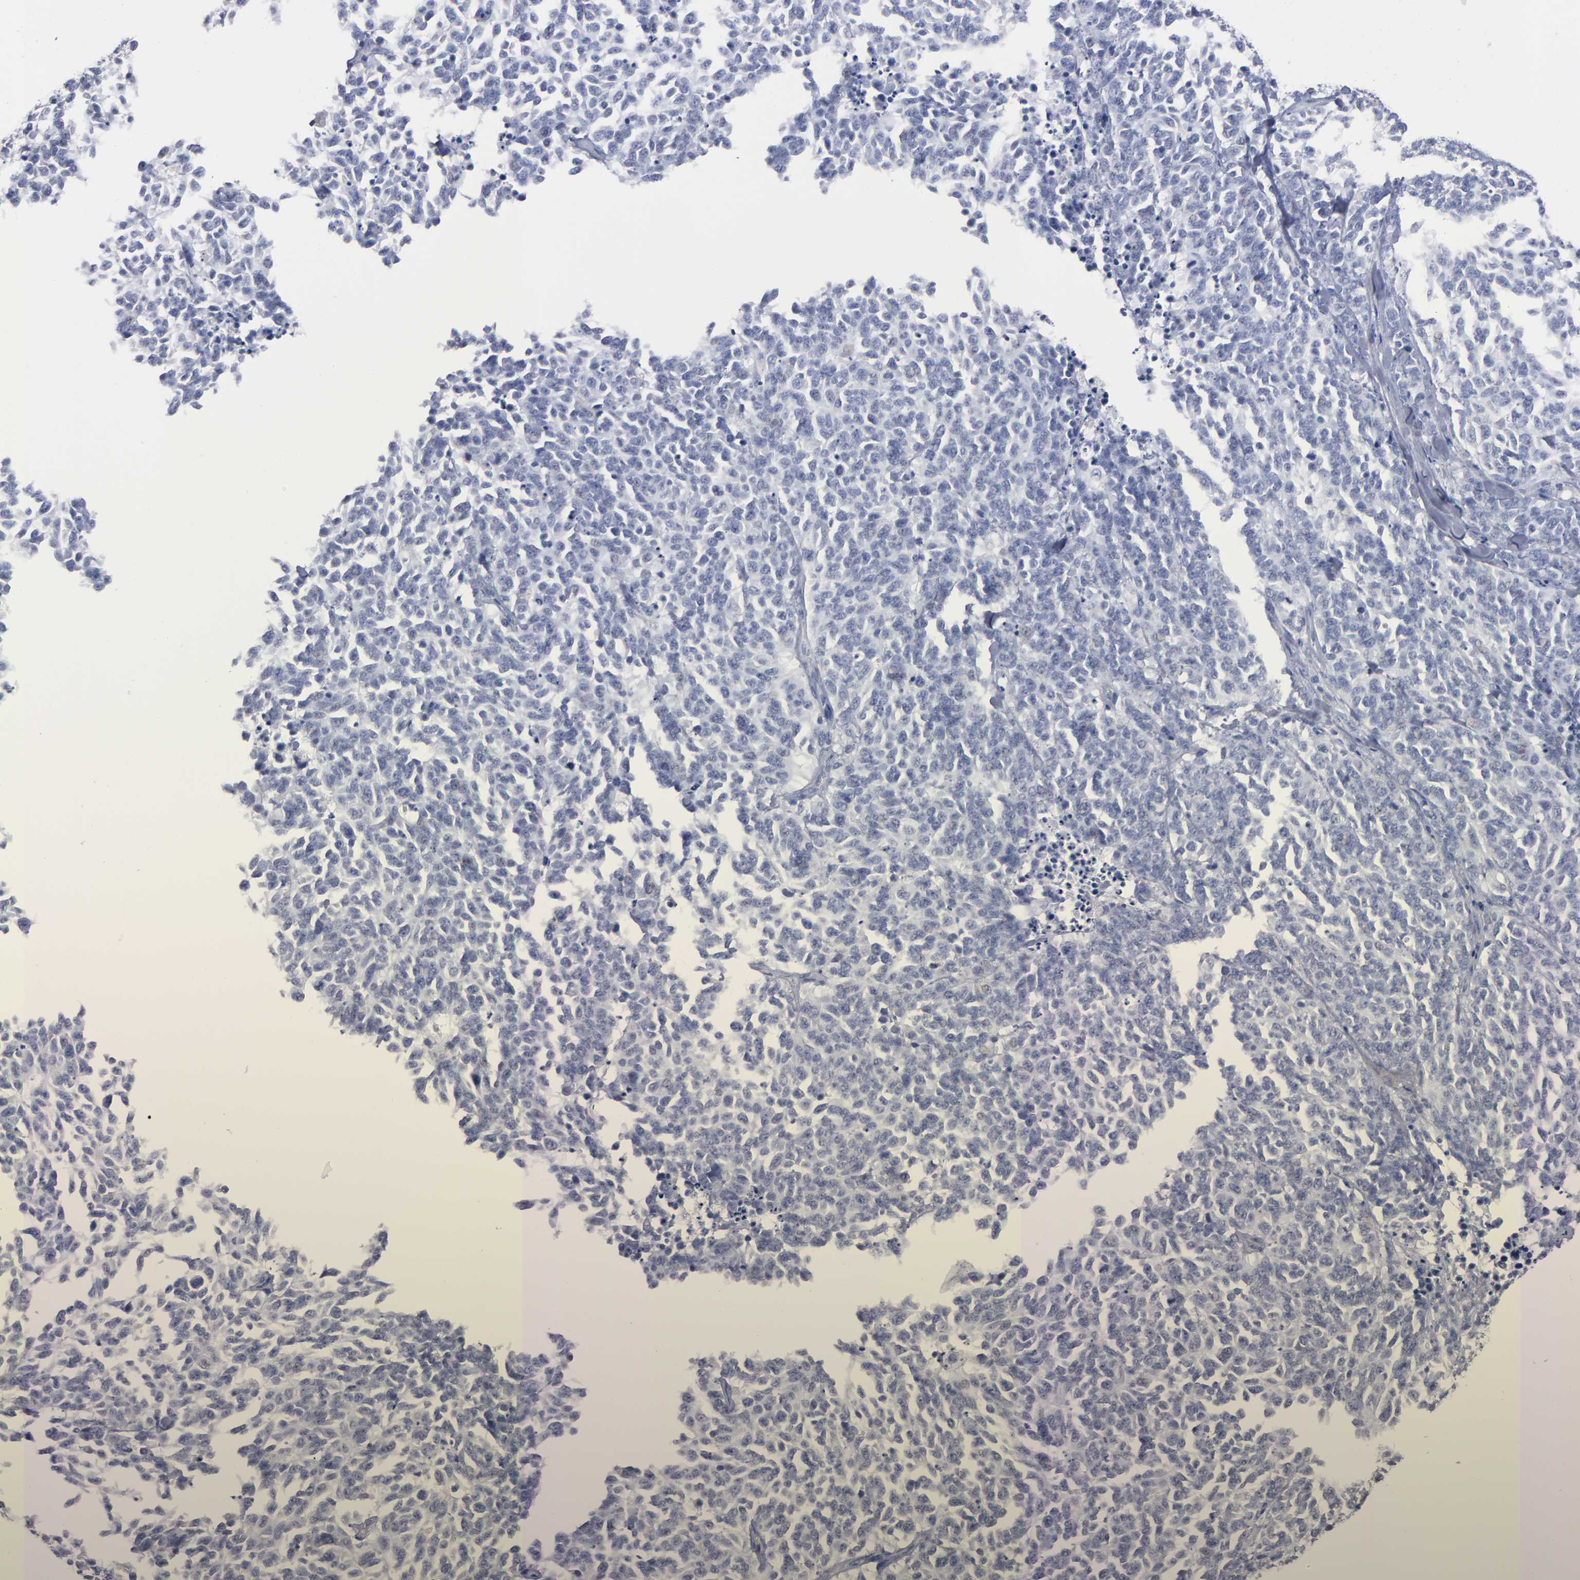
{"staining": {"intensity": "negative", "quantity": "none", "location": "none"}, "tissue": "lung cancer", "cell_type": "Tumor cells", "image_type": "cancer", "snomed": [{"axis": "morphology", "description": "Neoplasm, malignant, NOS"}, {"axis": "topography", "description": "Lung"}], "caption": "A high-resolution photomicrograph shows IHC staining of lung cancer (neoplasm (malignant)), which displays no significant expression in tumor cells.", "gene": "RPH3A", "patient": {"sex": "female", "age": 58}}